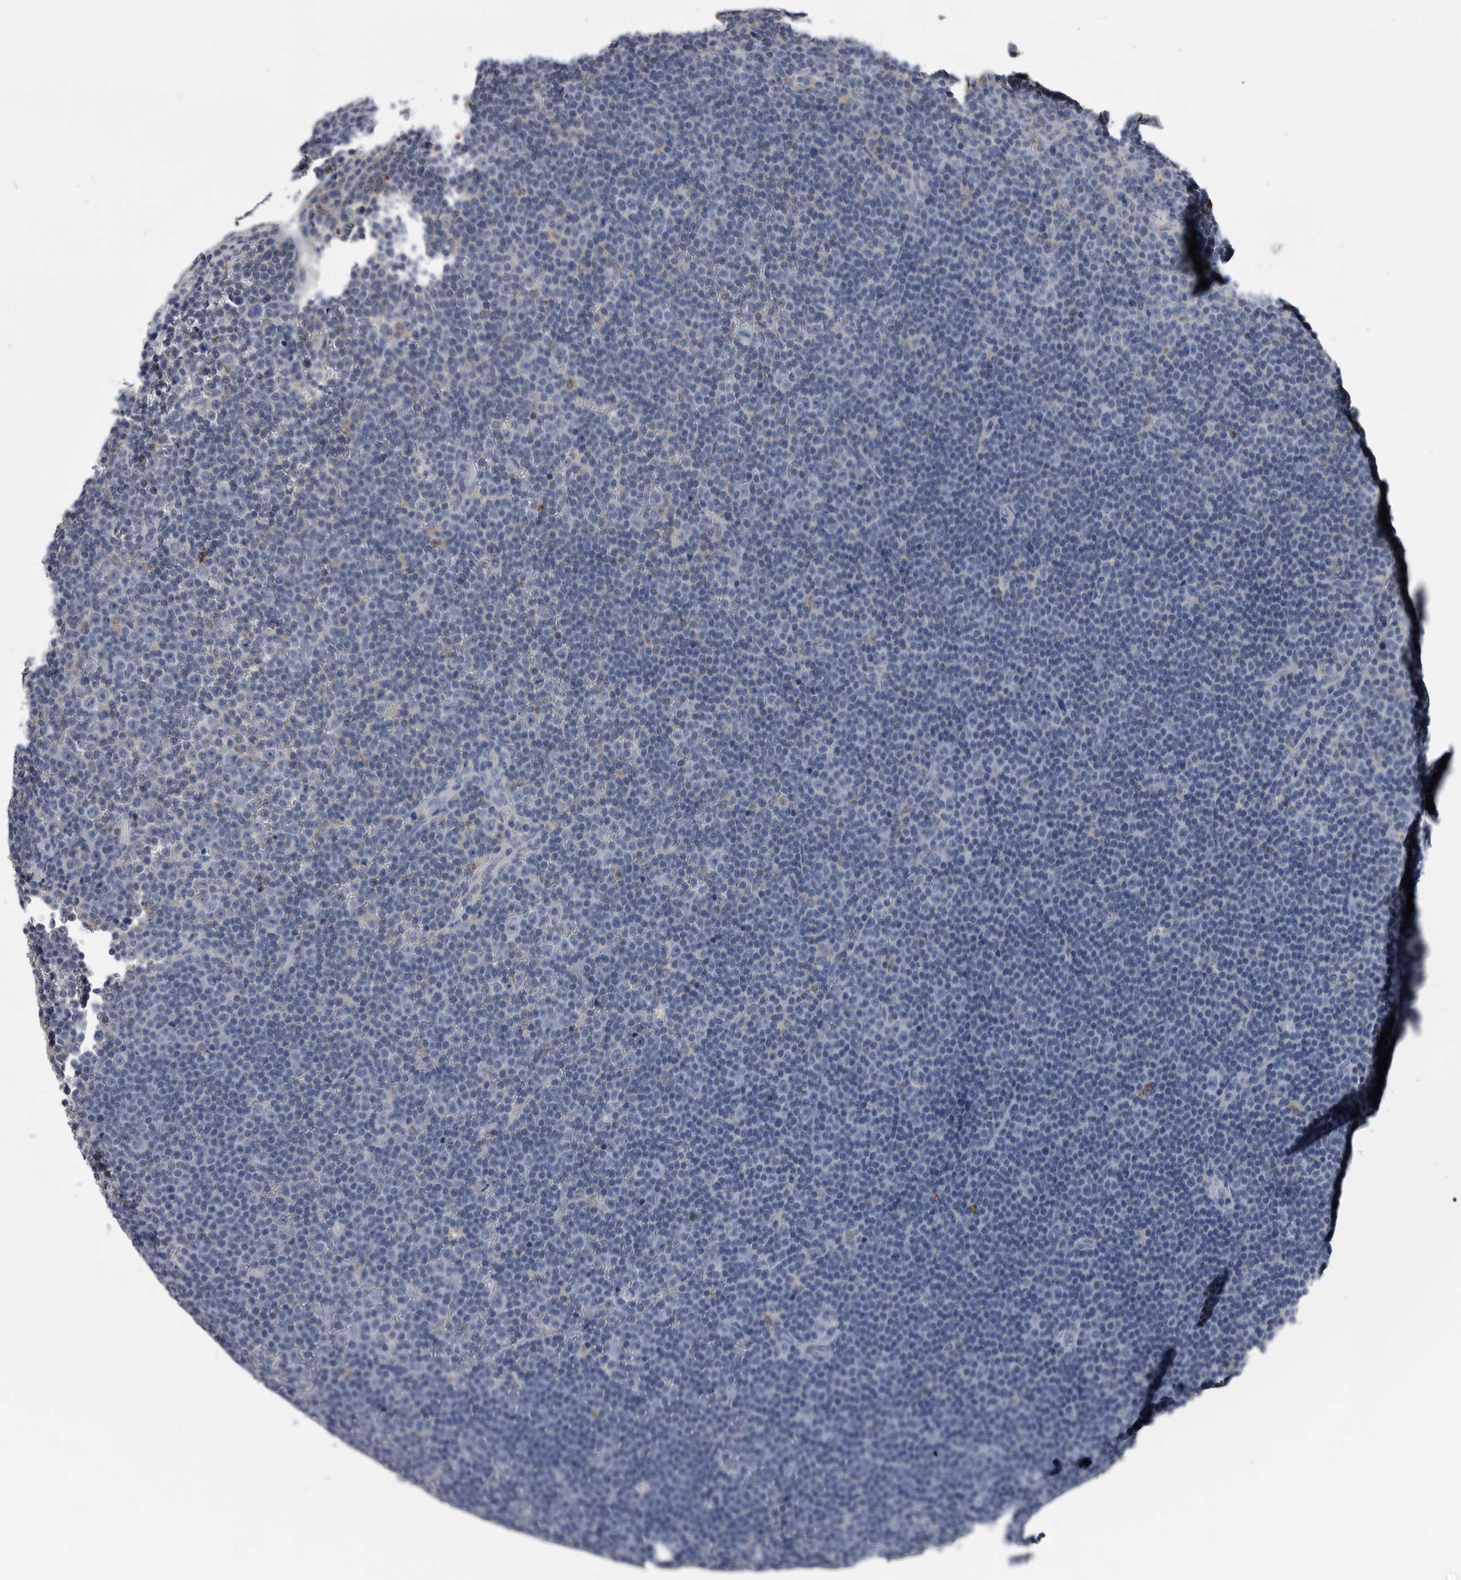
{"staining": {"intensity": "negative", "quantity": "none", "location": "none"}, "tissue": "lymphoma", "cell_type": "Tumor cells", "image_type": "cancer", "snomed": [{"axis": "morphology", "description": "Malignant lymphoma, non-Hodgkin's type, Low grade"}, {"axis": "topography", "description": "Lymph node"}], "caption": "This image is of lymphoma stained with immunohistochemistry to label a protein in brown with the nuclei are counter-stained blue. There is no staining in tumor cells.", "gene": "PDXK", "patient": {"sex": "female", "age": 67}}